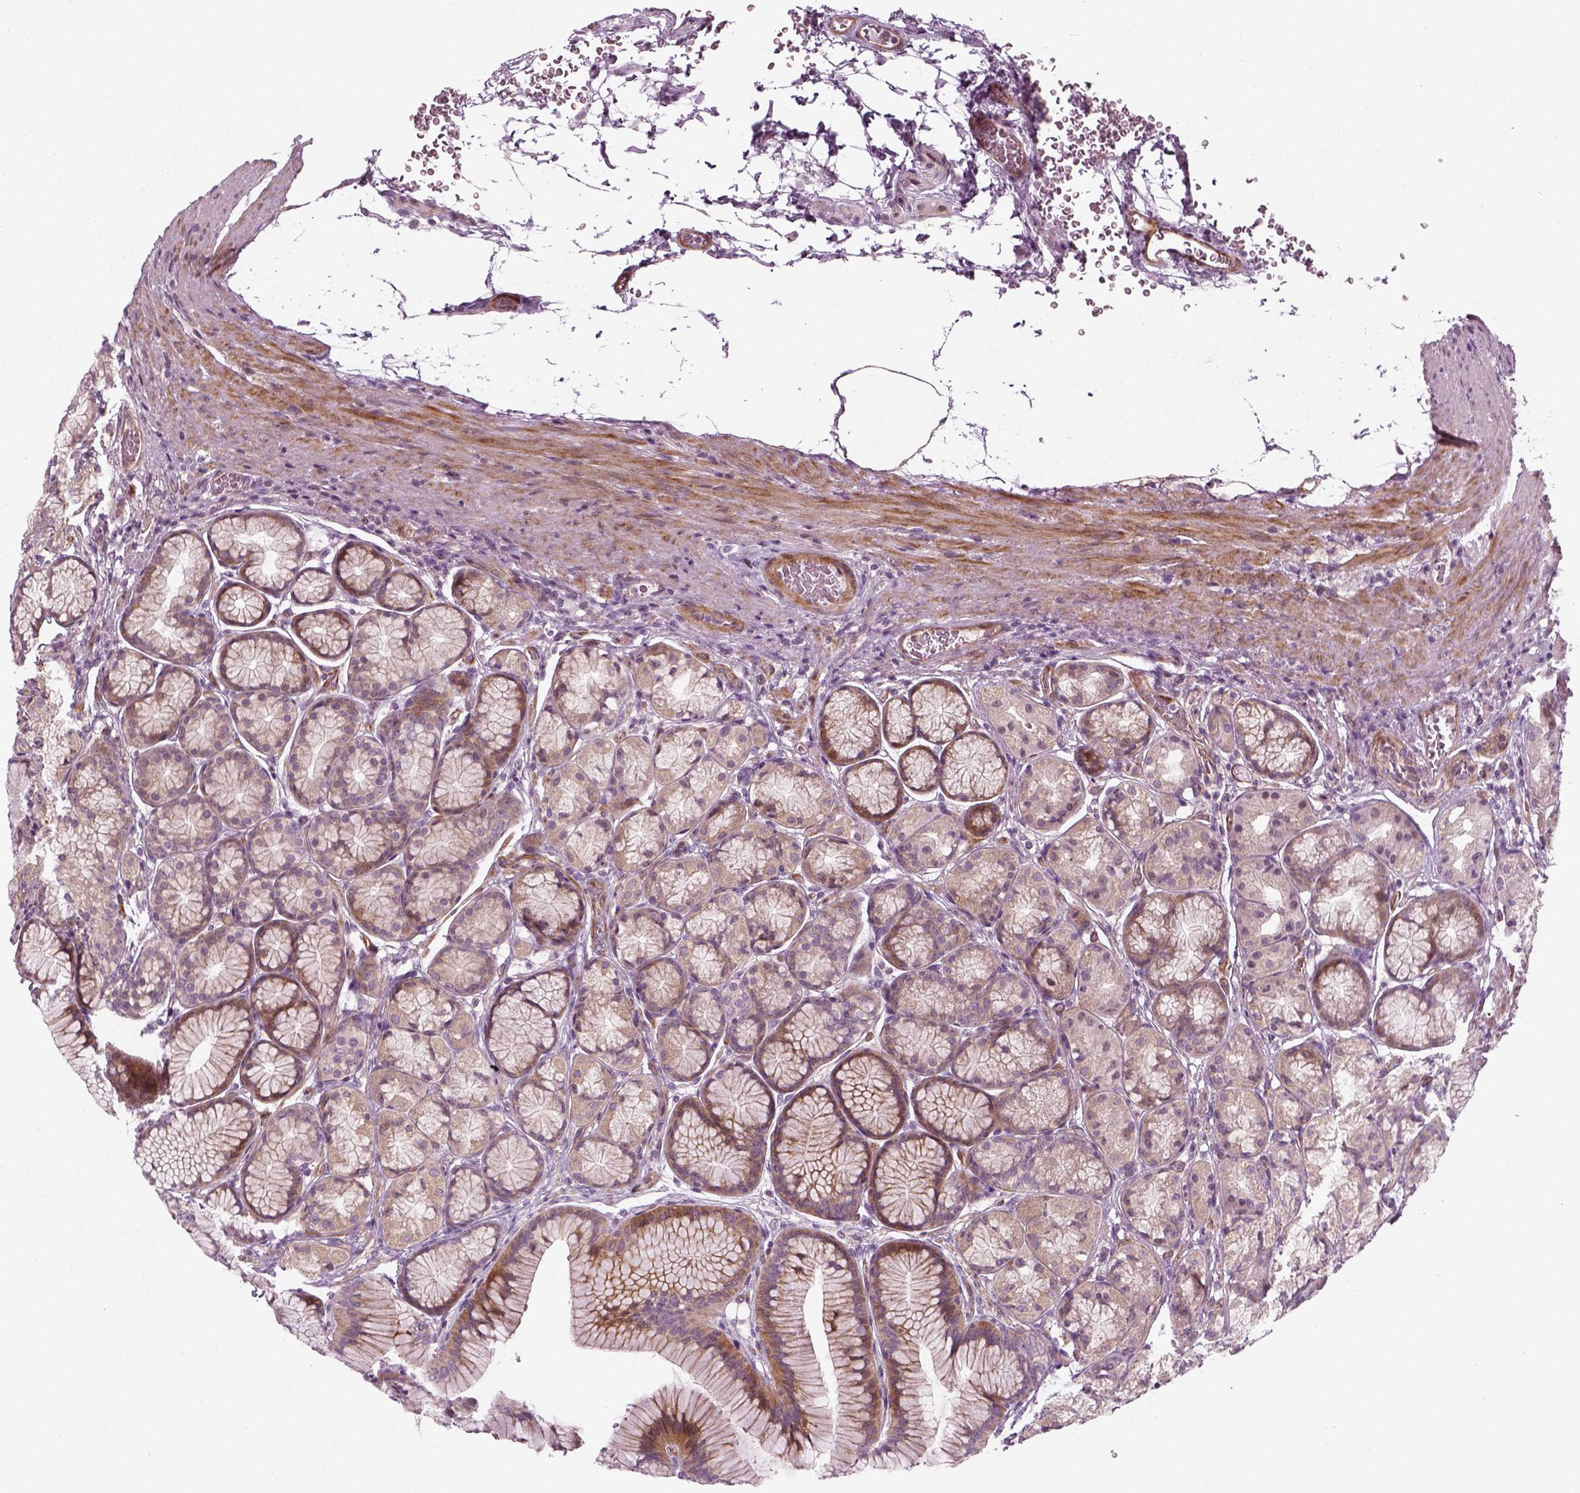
{"staining": {"intensity": "moderate", "quantity": "<25%", "location": "cytoplasmic/membranous"}, "tissue": "stomach", "cell_type": "Glandular cells", "image_type": "normal", "snomed": [{"axis": "morphology", "description": "Normal tissue, NOS"}, {"axis": "morphology", "description": "Adenocarcinoma, NOS"}, {"axis": "morphology", "description": "Adenocarcinoma, High grade"}, {"axis": "topography", "description": "Stomach, upper"}, {"axis": "topography", "description": "Stomach"}], "caption": "Moderate cytoplasmic/membranous expression is present in about <25% of glandular cells in unremarkable stomach.", "gene": "DNASE1L1", "patient": {"sex": "female", "age": 65}}